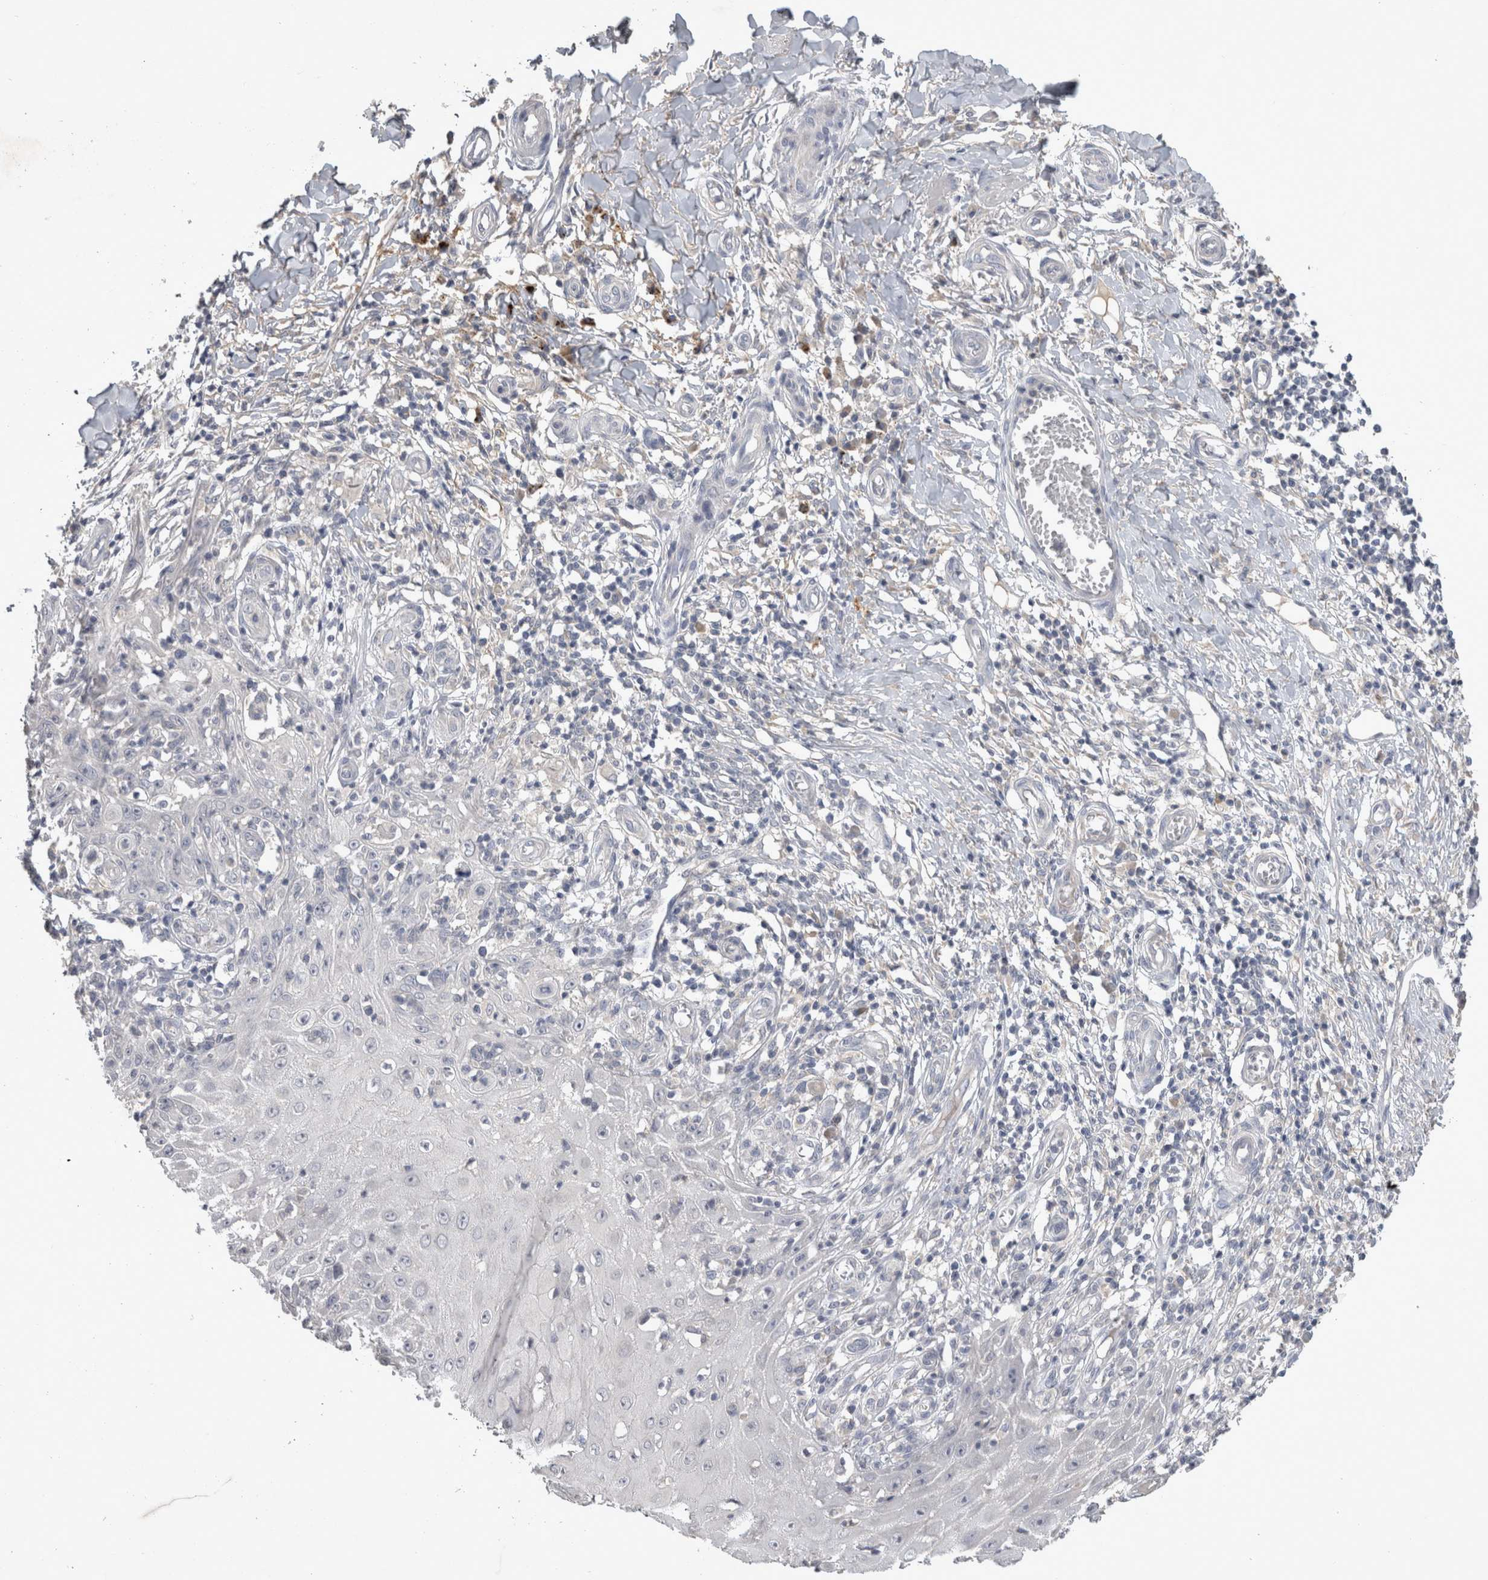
{"staining": {"intensity": "negative", "quantity": "none", "location": "none"}, "tissue": "skin cancer", "cell_type": "Tumor cells", "image_type": "cancer", "snomed": [{"axis": "morphology", "description": "Squamous cell carcinoma, NOS"}, {"axis": "topography", "description": "Skin"}], "caption": "The micrograph shows no staining of tumor cells in skin cancer (squamous cell carcinoma).", "gene": "SLC22A11", "patient": {"sex": "female", "age": 73}}